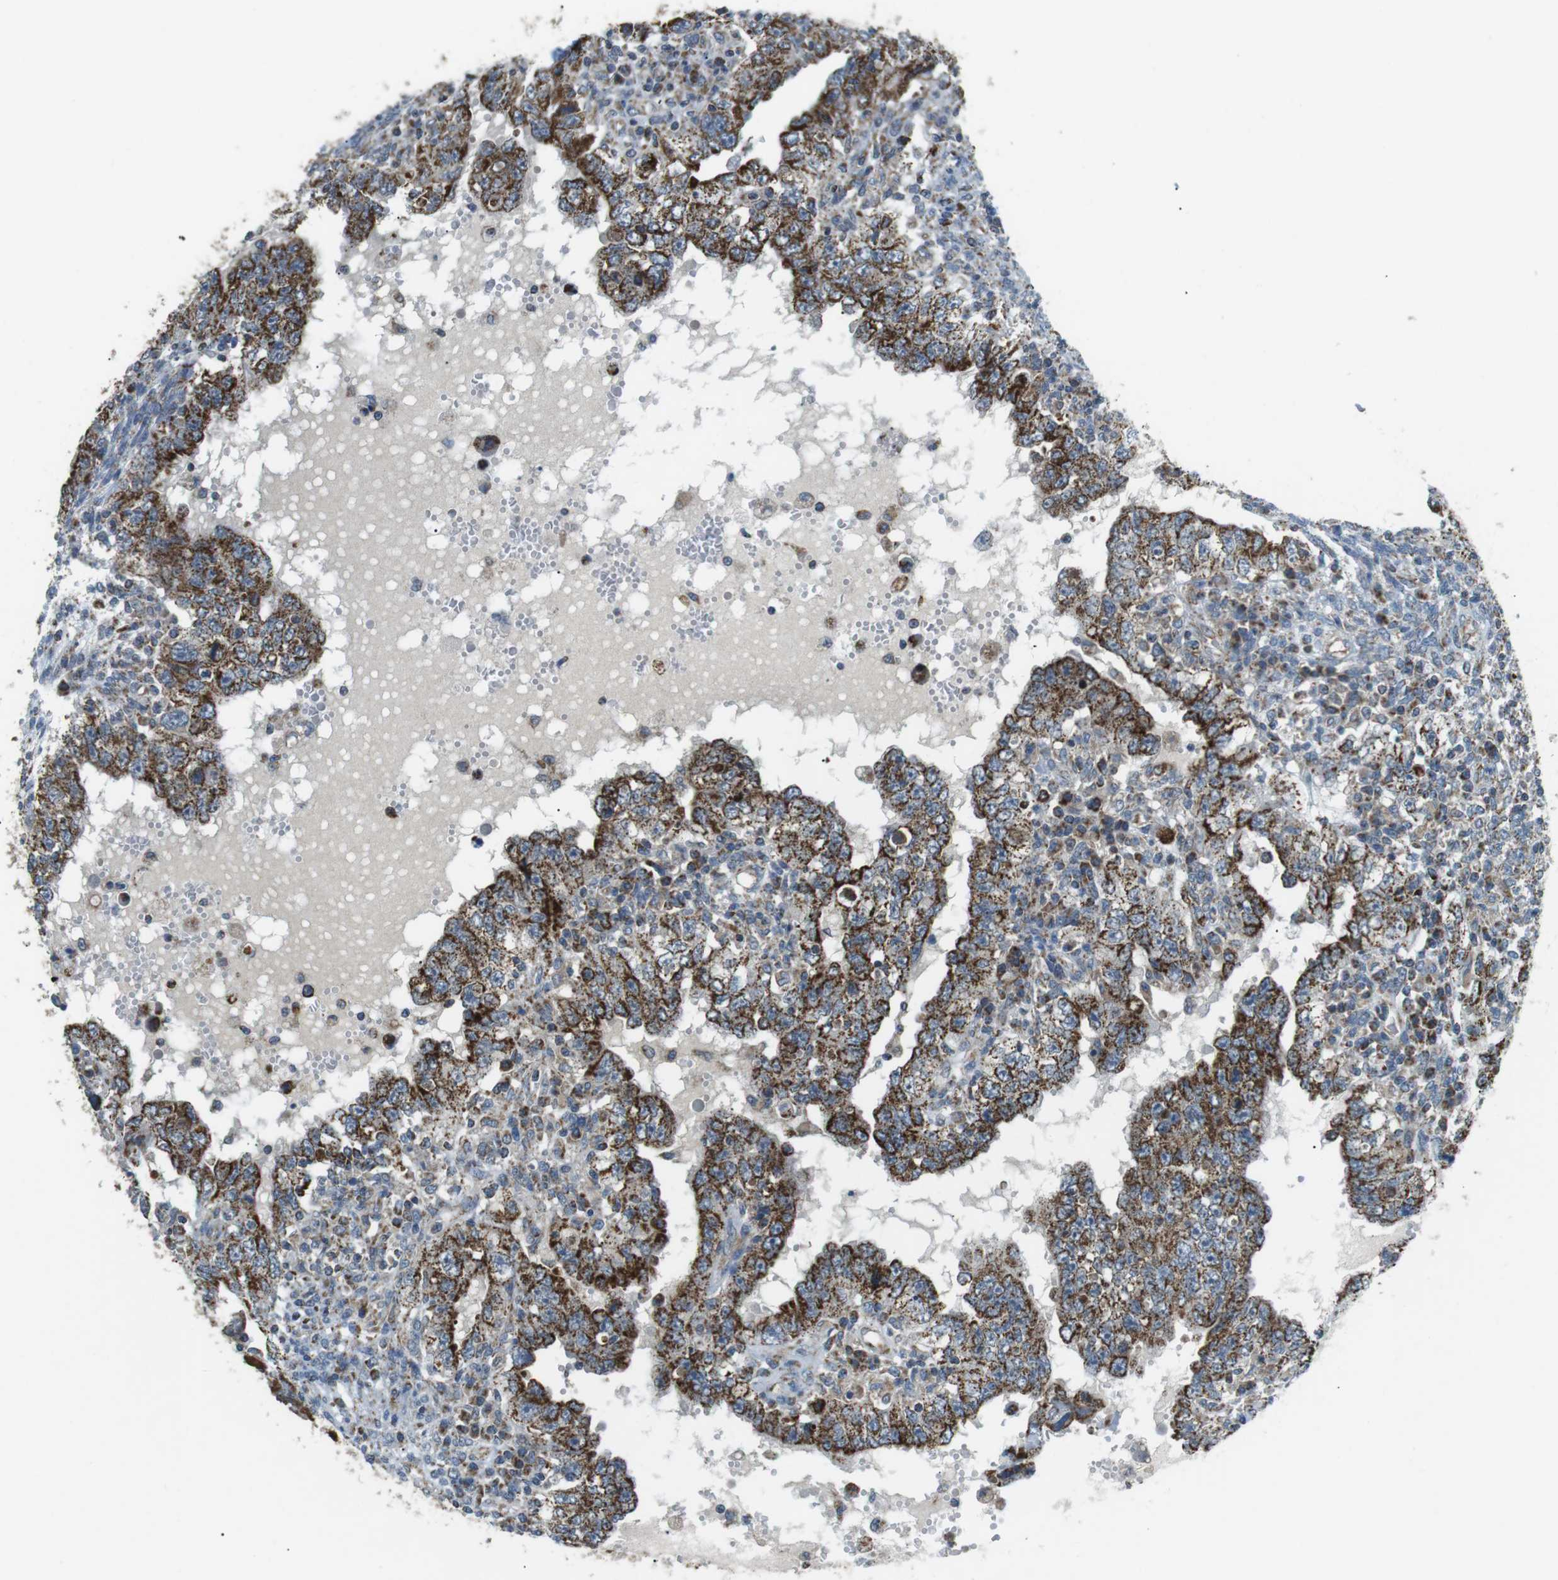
{"staining": {"intensity": "strong", "quantity": ">75%", "location": "cytoplasmic/membranous"}, "tissue": "testis cancer", "cell_type": "Tumor cells", "image_type": "cancer", "snomed": [{"axis": "morphology", "description": "Carcinoma, Embryonal, NOS"}, {"axis": "topography", "description": "Testis"}], "caption": "There is high levels of strong cytoplasmic/membranous positivity in tumor cells of testis cancer, as demonstrated by immunohistochemical staining (brown color).", "gene": "BACE1", "patient": {"sex": "male", "age": 26}}